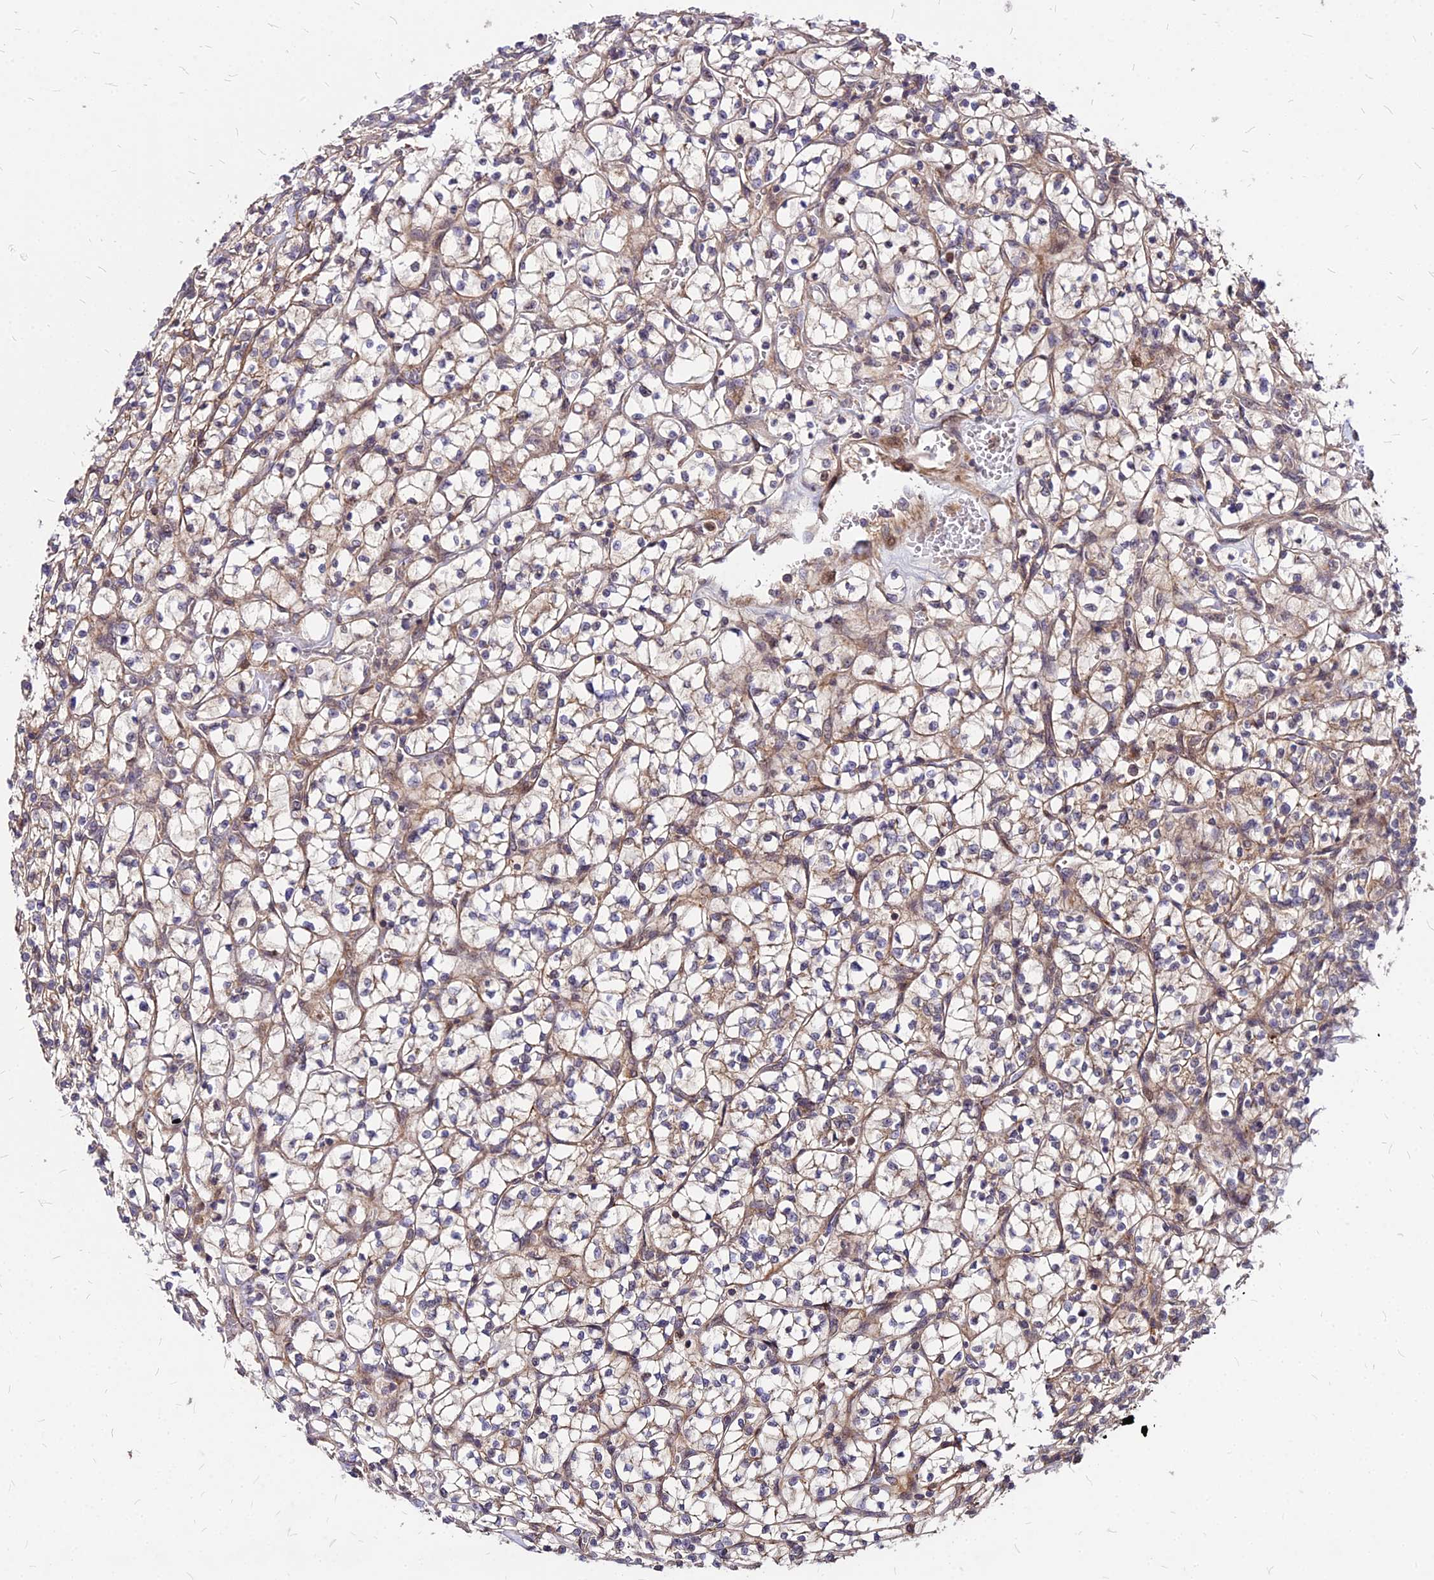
{"staining": {"intensity": "weak", "quantity": ">75%", "location": "cytoplasmic/membranous"}, "tissue": "renal cancer", "cell_type": "Tumor cells", "image_type": "cancer", "snomed": [{"axis": "morphology", "description": "Adenocarcinoma, NOS"}, {"axis": "topography", "description": "Kidney"}], "caption": "Human renal cancer (adenocarcinoma) stained for a protein (brown) demonstrates weak cytoplasmic/membranous positive staining in approximately >75% of tumor cells.", "gene": "APBA3", "patient": {"sex": "female", "age": 64}}